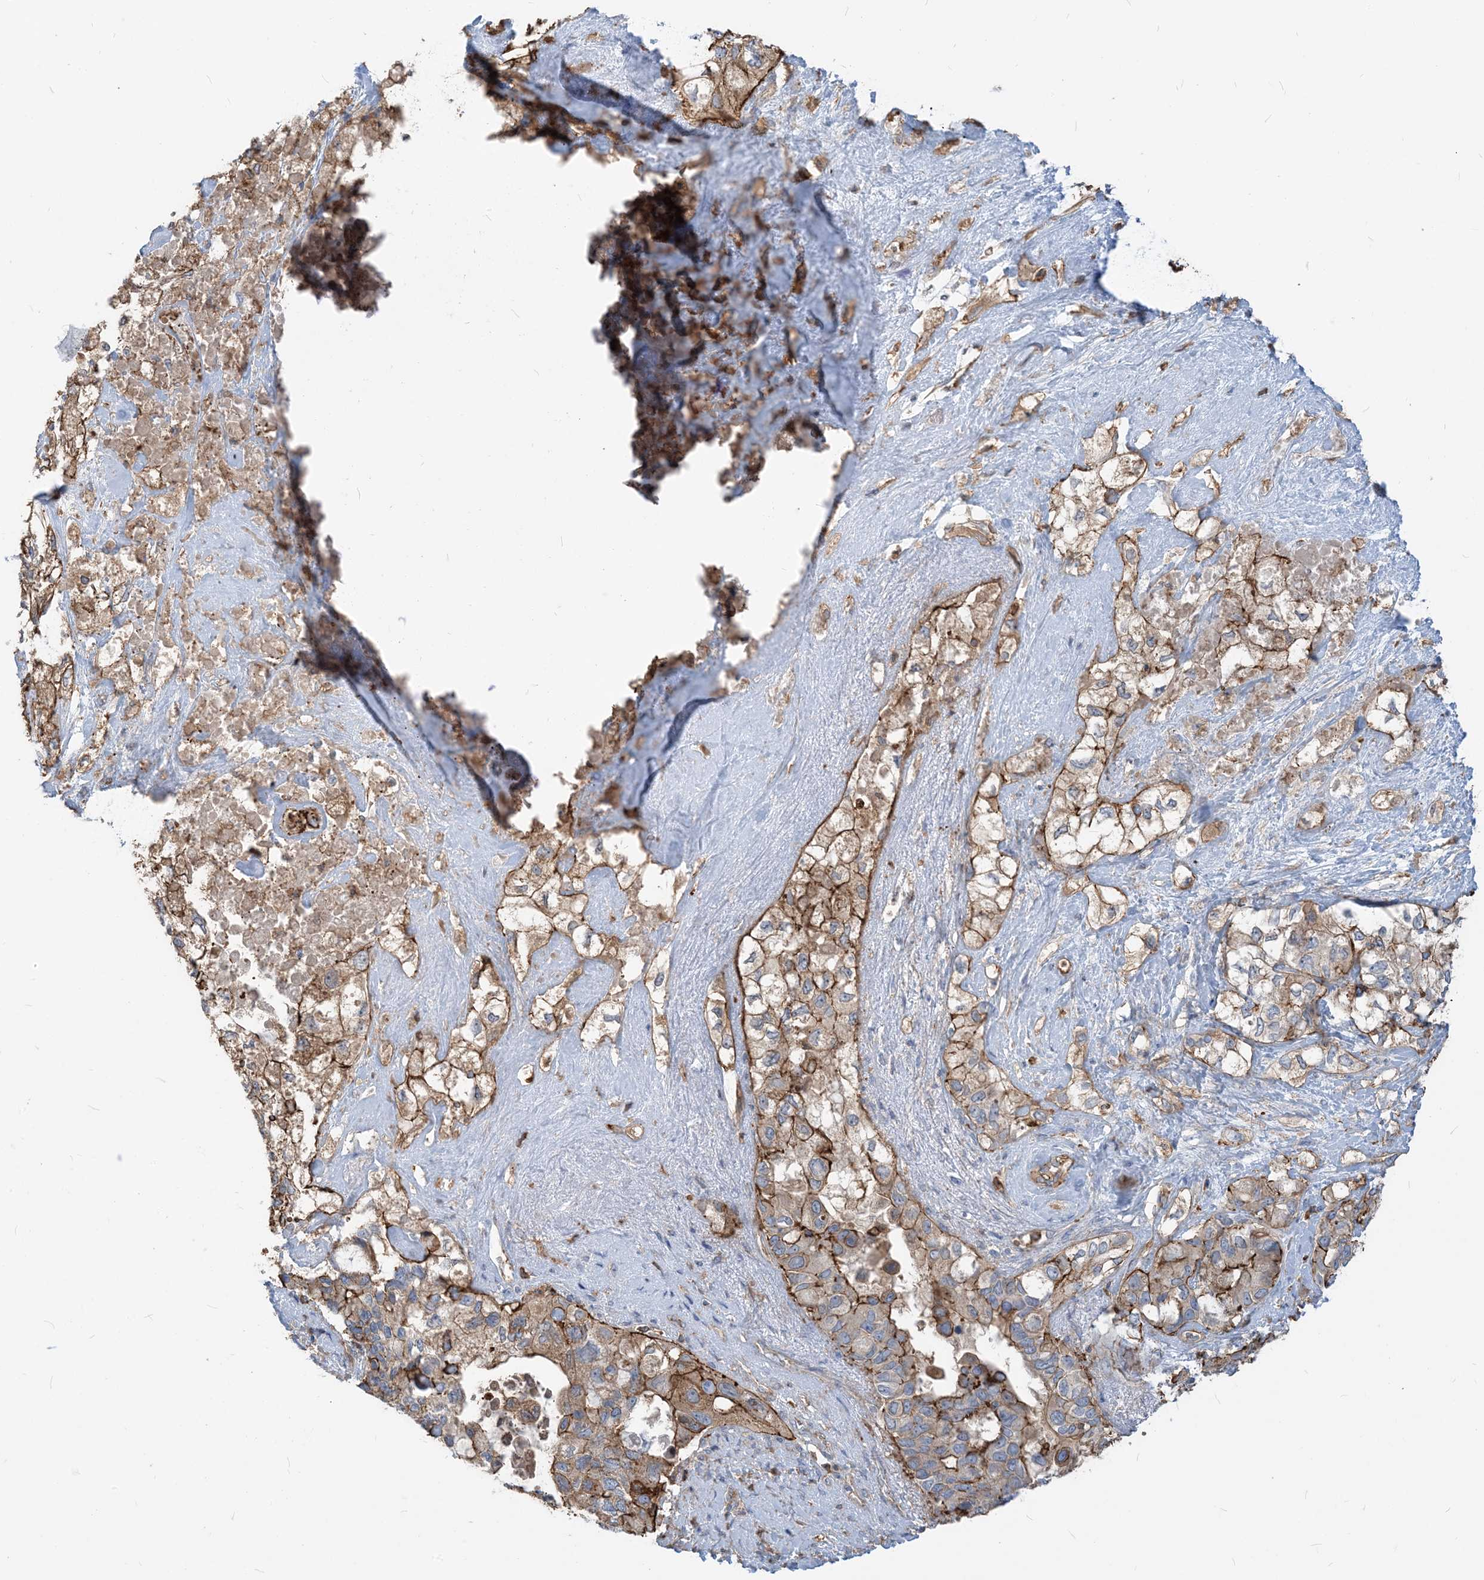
{"staining": {"intensity": "moderate", "quantity": "25%-75%", "location": "cytoplasmic/membranous"}, "tissue": "pancreatic cancer", "cell_type": "Tumor cells", "image_type": "cancer", "snomed": [{"axis": "morphology", "description": "Adenocarcinoma, NOS"}, {"axis": "topography", "description": "Pancreas"}], "caption": "IHC micrograph of neoplastic tissue: human pancreatic cancer stained using immunohistochemistry (IHC) reveals medium levels of moderate protein expression localized specifically in the cytoplasmic/membranous of tumor cells, appearing as a cytoplasmic/membranous brown color.", "gene": "PARVG", "patient": {"sex": "female", "age": 56}}